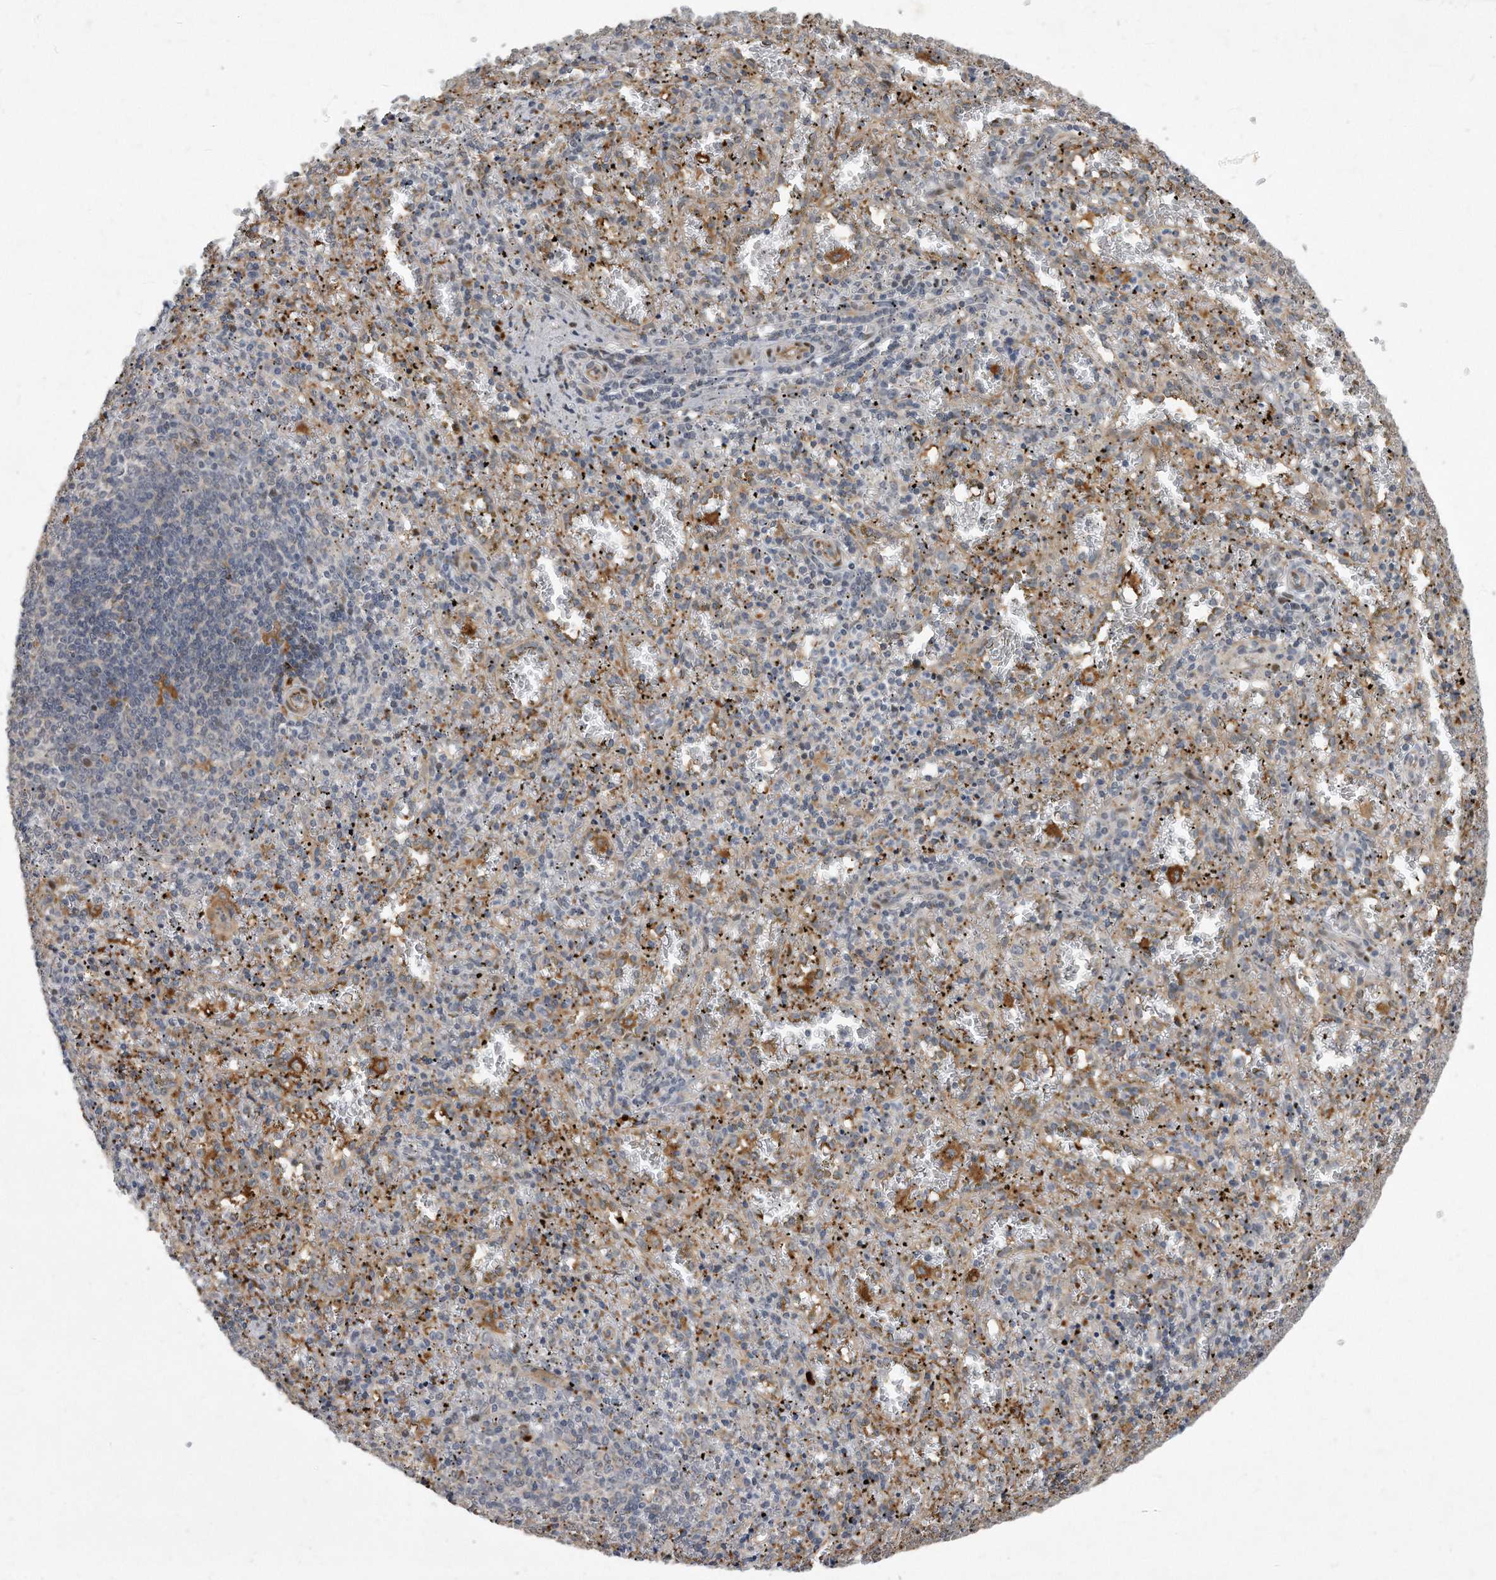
{"staining": {"intensity": "moderate", "quantity": "<25%", "location": "cytoplasmic/membranous"}, "tissue": "spleen", "cell_type": "Cells in red pulp", "image_type": "normal", "snomed": [{"axis": "morphology", "description": "Normal tissue, NOS"}, {"axis": "topography", "description": "Spleen"}], "caption": "Cells in red pulp demonstrate low levels of moderate cytoplasmic/membranous expression in approximately <25% of cells in unremarkable spleen. The staining is performed using DAB brown chromogen to label protein expression. The nuclei are counter-stained blue using hematoxylin.", "gene": "PGBD2", "patient": {"sex": "male", "age": 11}}